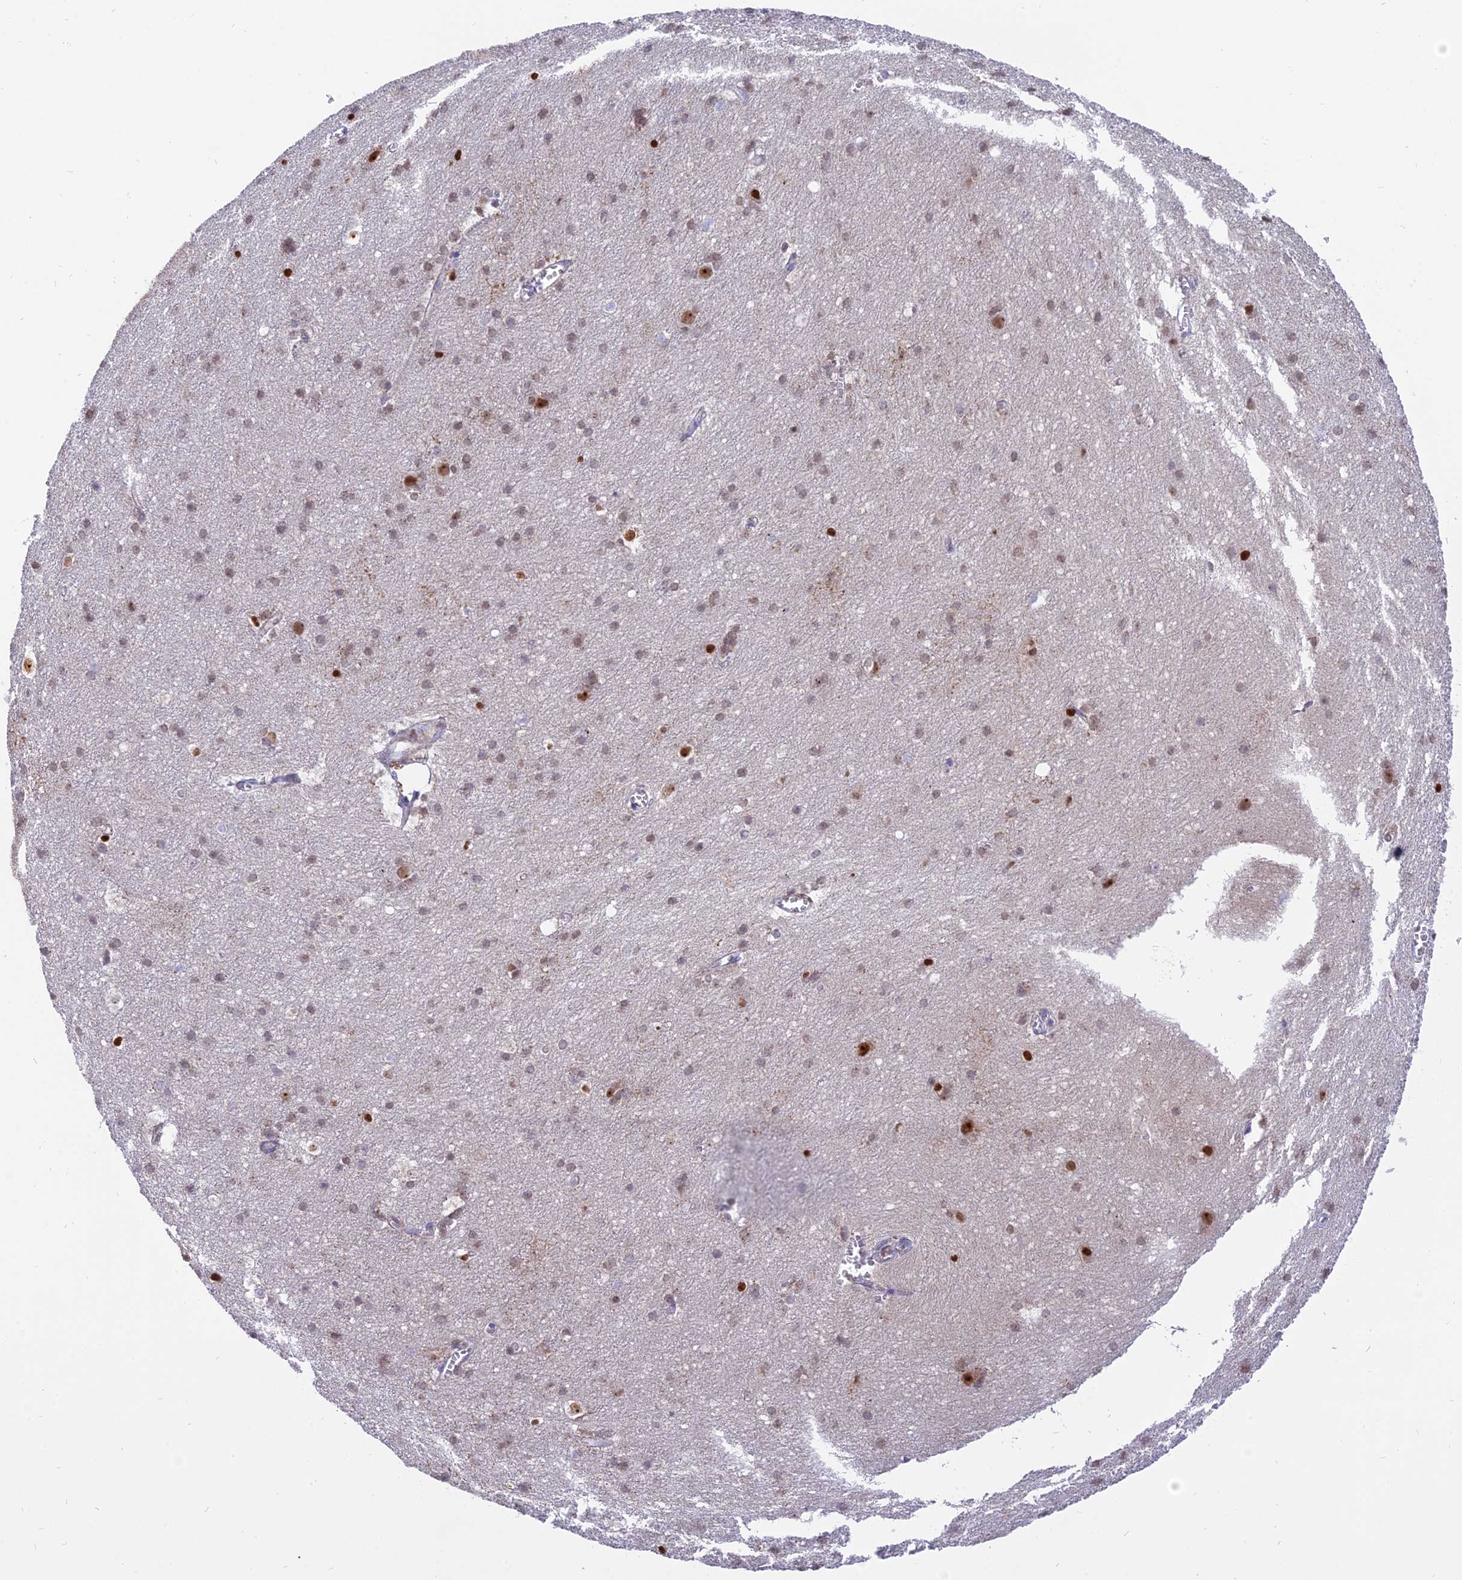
{"staining": {"intensity": "negative", "quantity": "none", "location": "none"}, "tissue": "cerebral cortex", "cell_type": "Endothelial cells", "image_type": "normal", "snomed": [{"axis": "morphology", "description": "Normal tissue, NOS"}, {"axis": "topography", "description": "Cerebral cortex"}], "caption": "This is an IHC micrograph of normal human cerebral cortex. There is no positivity in endothelial cells.", "gene": "CENPV", "patient": {"sex": "male", "age": 54}}